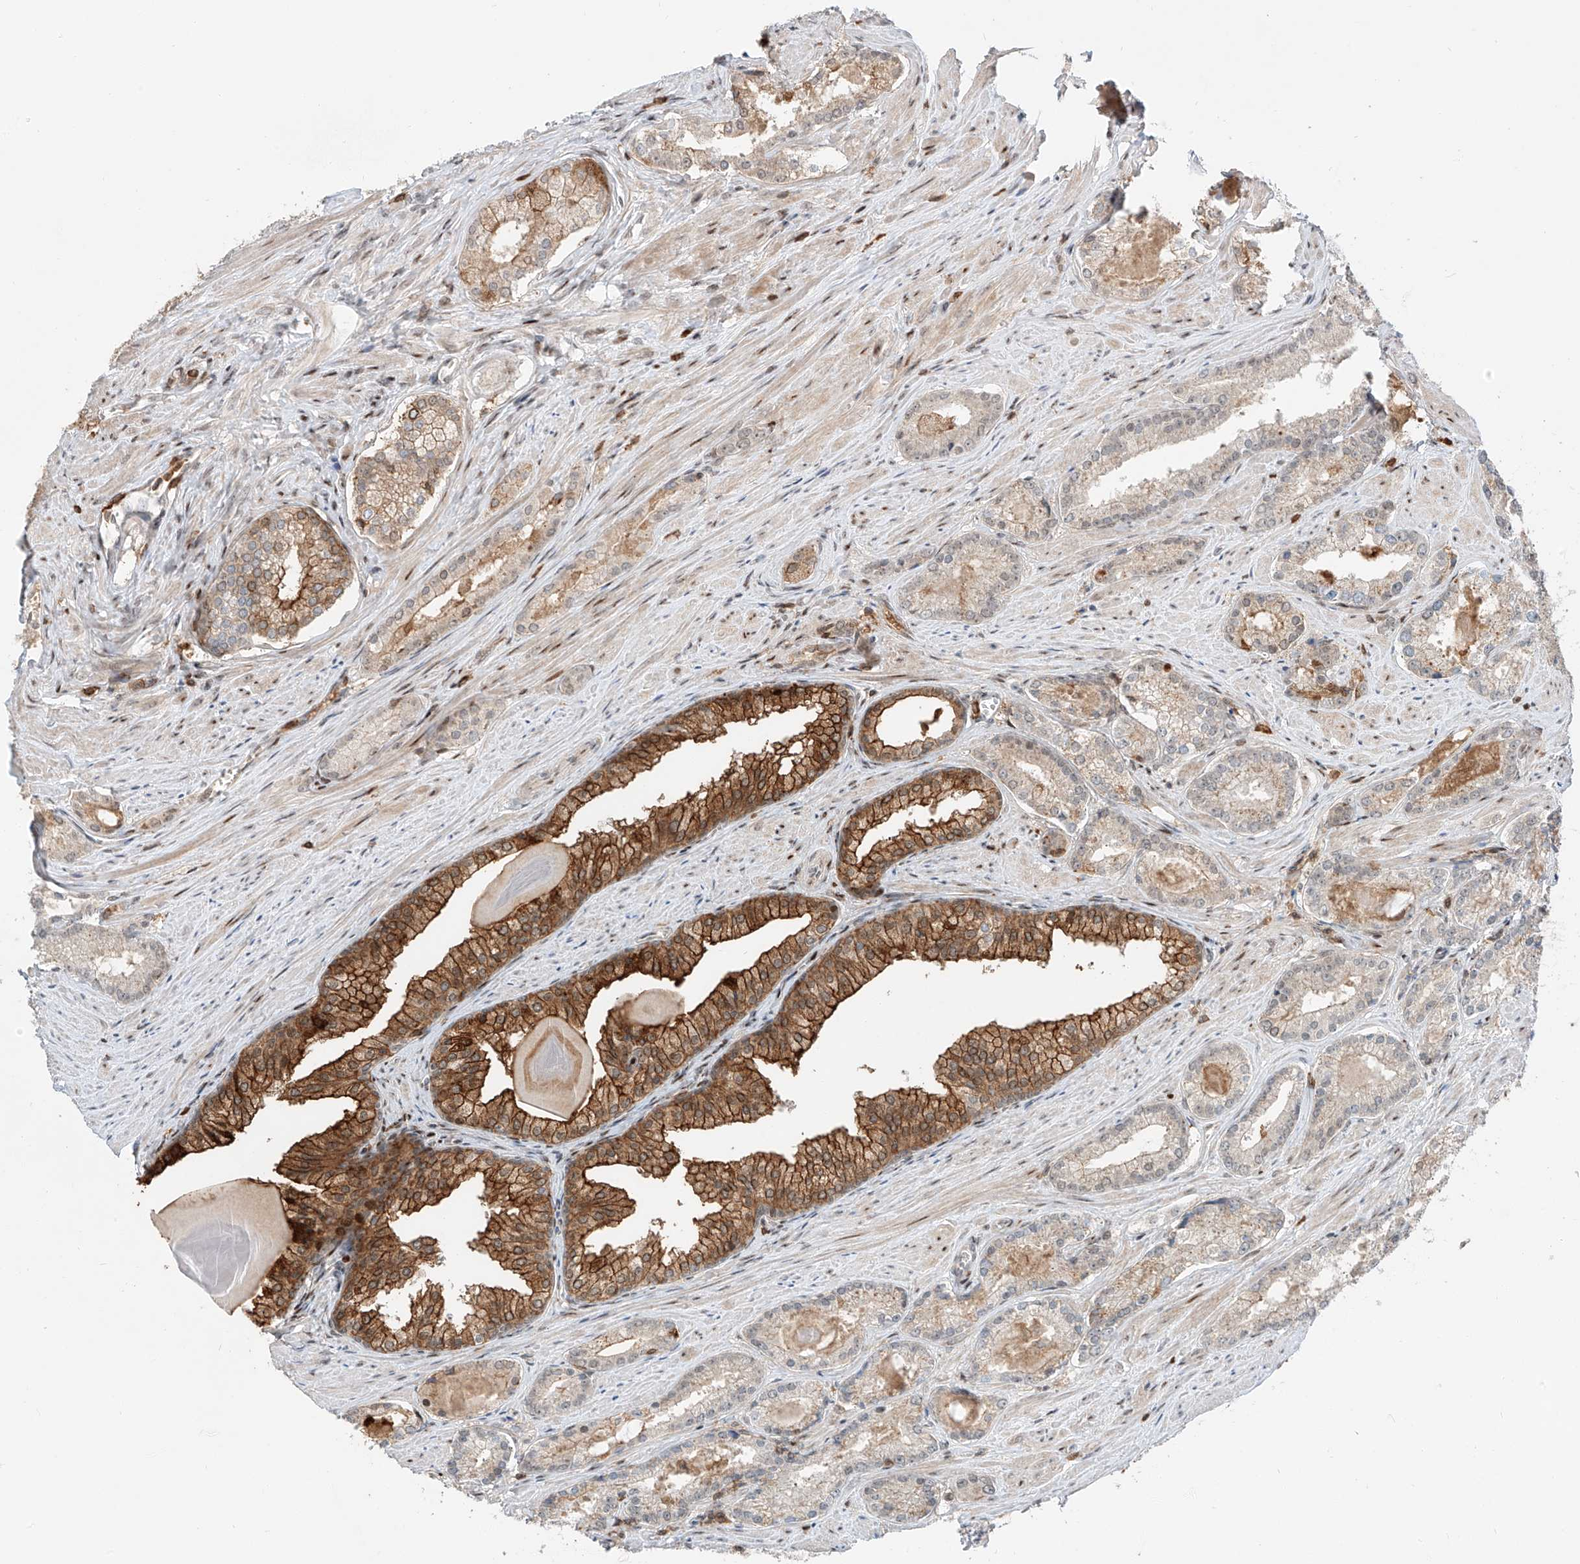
{"staining": {"intensity": "moderate", "quantity": "<25%", "location": "cytoplasmic/membranous"}, "tissue": "prostate cancer", "cell_type": "Tumor cells", "image_type": "cancer", "snomed": [{"axis": "morphology", "description": "Adenocarcinoma, Low grade"}, {"axis": "topography", "description": "Prostate"}], "caption": "Protein staining shows moderate cytoplasmic/membranous expression in approximately <25% of tumor cells in prostate low-grade adenocarcinoma.", "gene": "CEP162", "patient": {"sex": "male", "age": 54}}